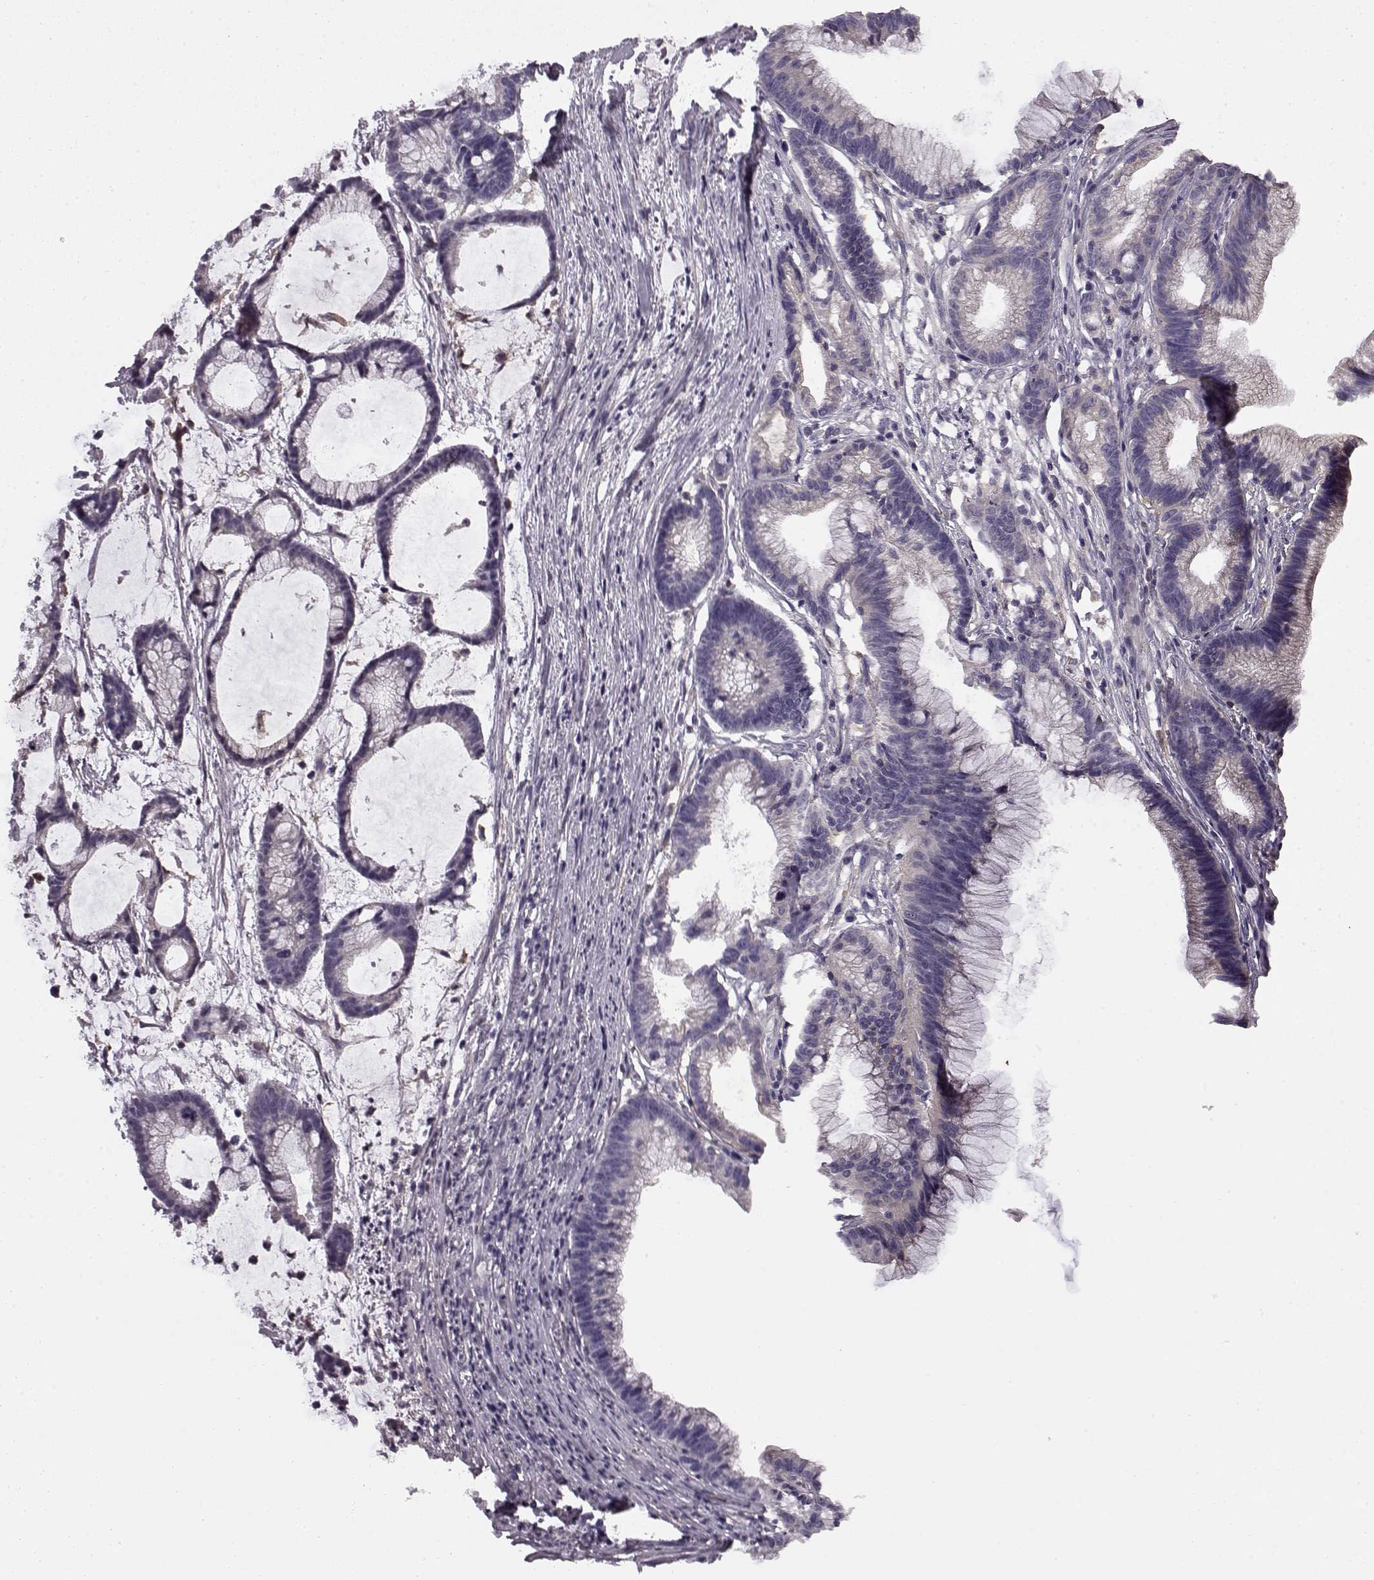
{"staining": {"intensity": "negative", "quantity": "none", "location": "none"}, "tissue": "colorectal cancer", "cell_type": "Tumor cells", "image_type": "cancer", "snomed": [{"axis": "morphology", "description": "Adenocarcinoma, NOS"}, {"axis": "topography", "description": "Colon"}], "caption": "The histopathology image shows no staining of tumor cells in colorectal cancer (adenocarcinoma).", "gene": "KRT85", "patient": {"sex": "female", "age": 78}}